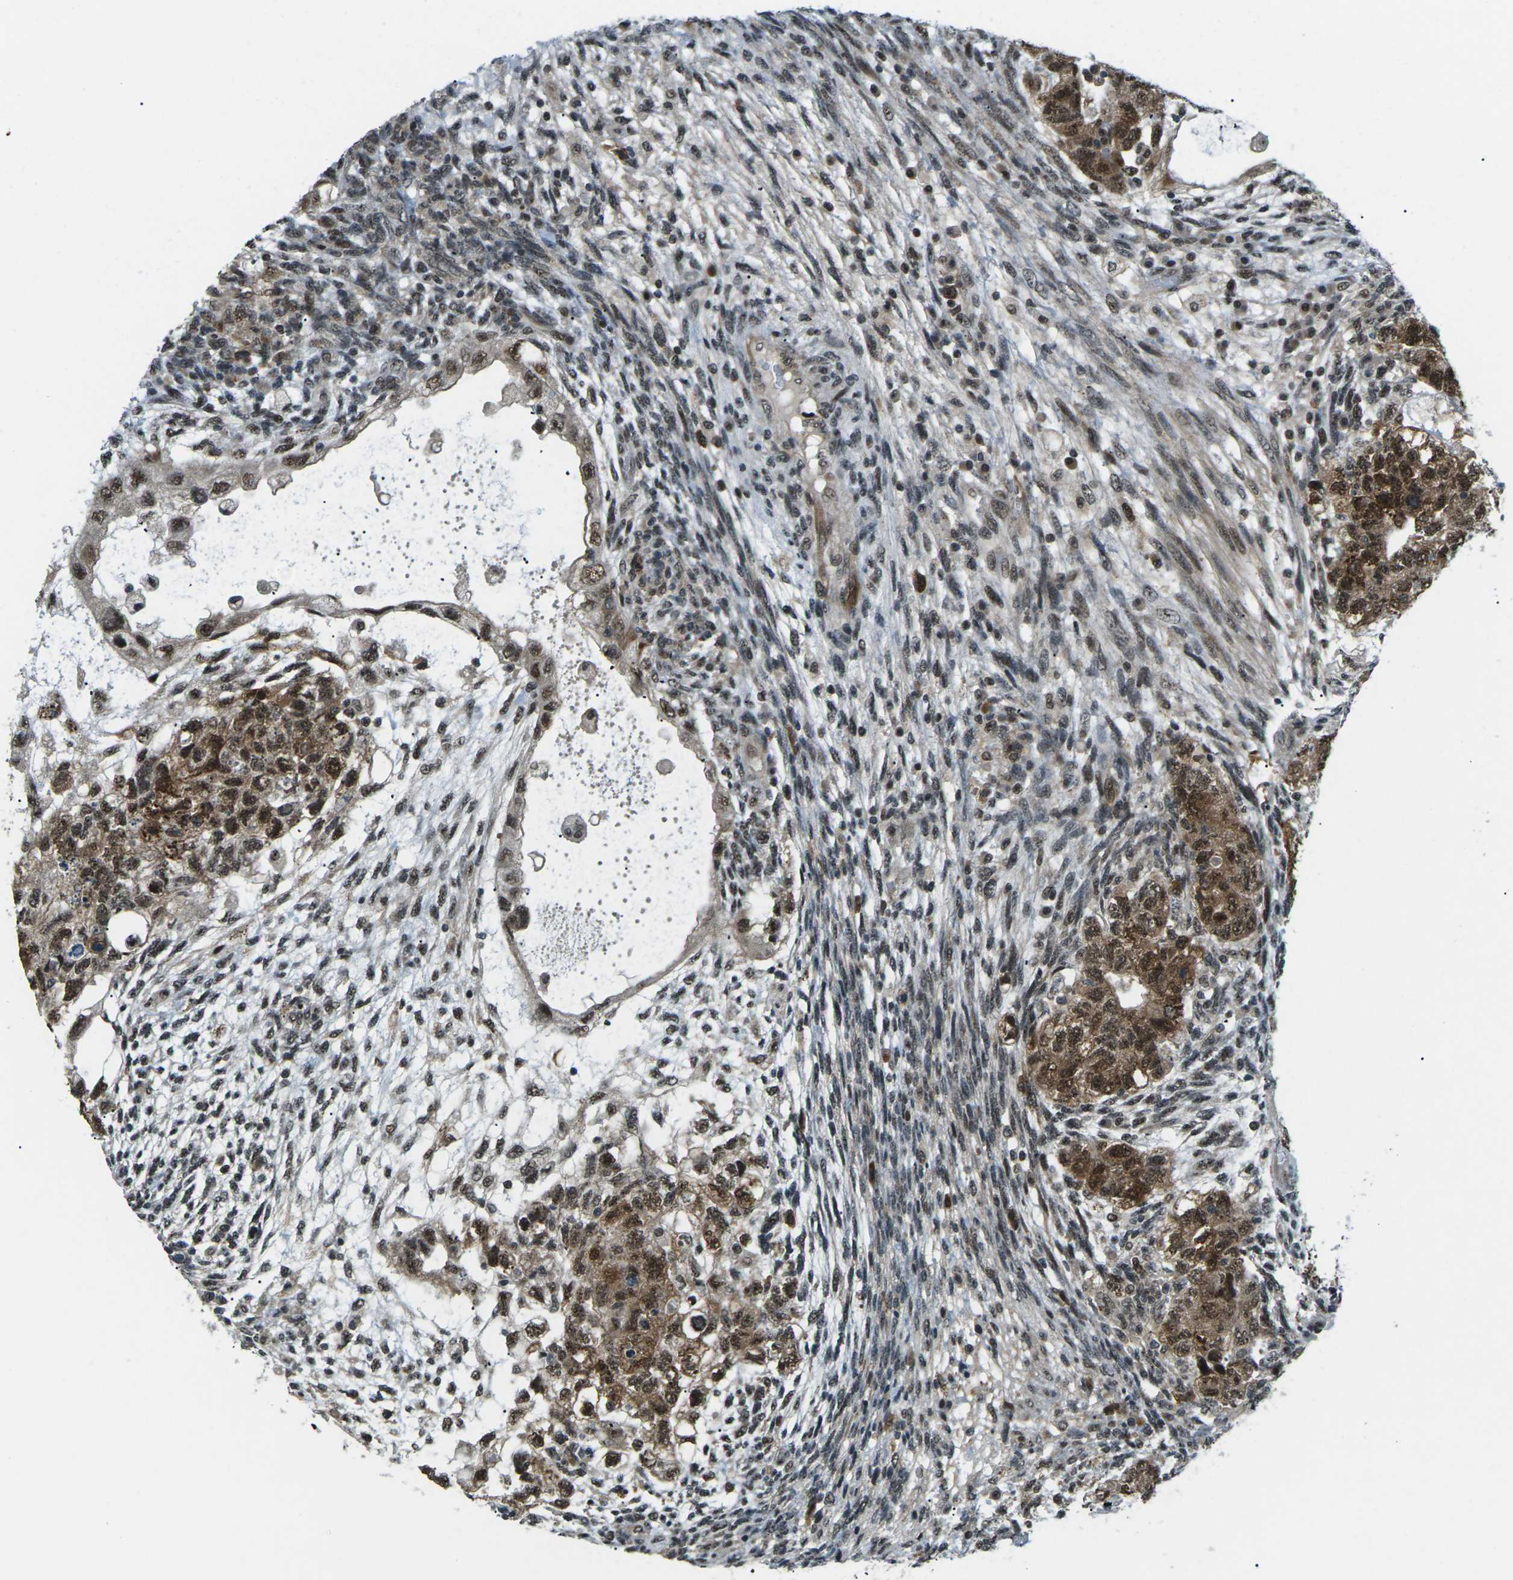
{"staining": {"intensity": "strong", "quantity": ">75%", "location": "cytoplasmic/membranous,nuclear"}, "tissue": "testis cancer", "cell_type": "Tumor cells", "image_type": "cancer", "snomed": [{"axis": "morphology", "description": "Normal tissue, NOS"}, {"axis": "morphology", "description": "Carcinoma, Embryonal, NOS"}, {"axis": "topography", "description": "Testis"}], "caption": "High-magnification brightfield microscopy of testis embryonal carcinoma stained with DAB (3,3'-diaminobenzidine) (brown) and counterstained with hematoxylin (blue). tumor cells exhibit strong cytoplasmic/membranous and nuclear positivity is appreciated in approximately>75% of cells.", "gene": "UBE2S", "patient": {"sex": "male", "age": 36}}